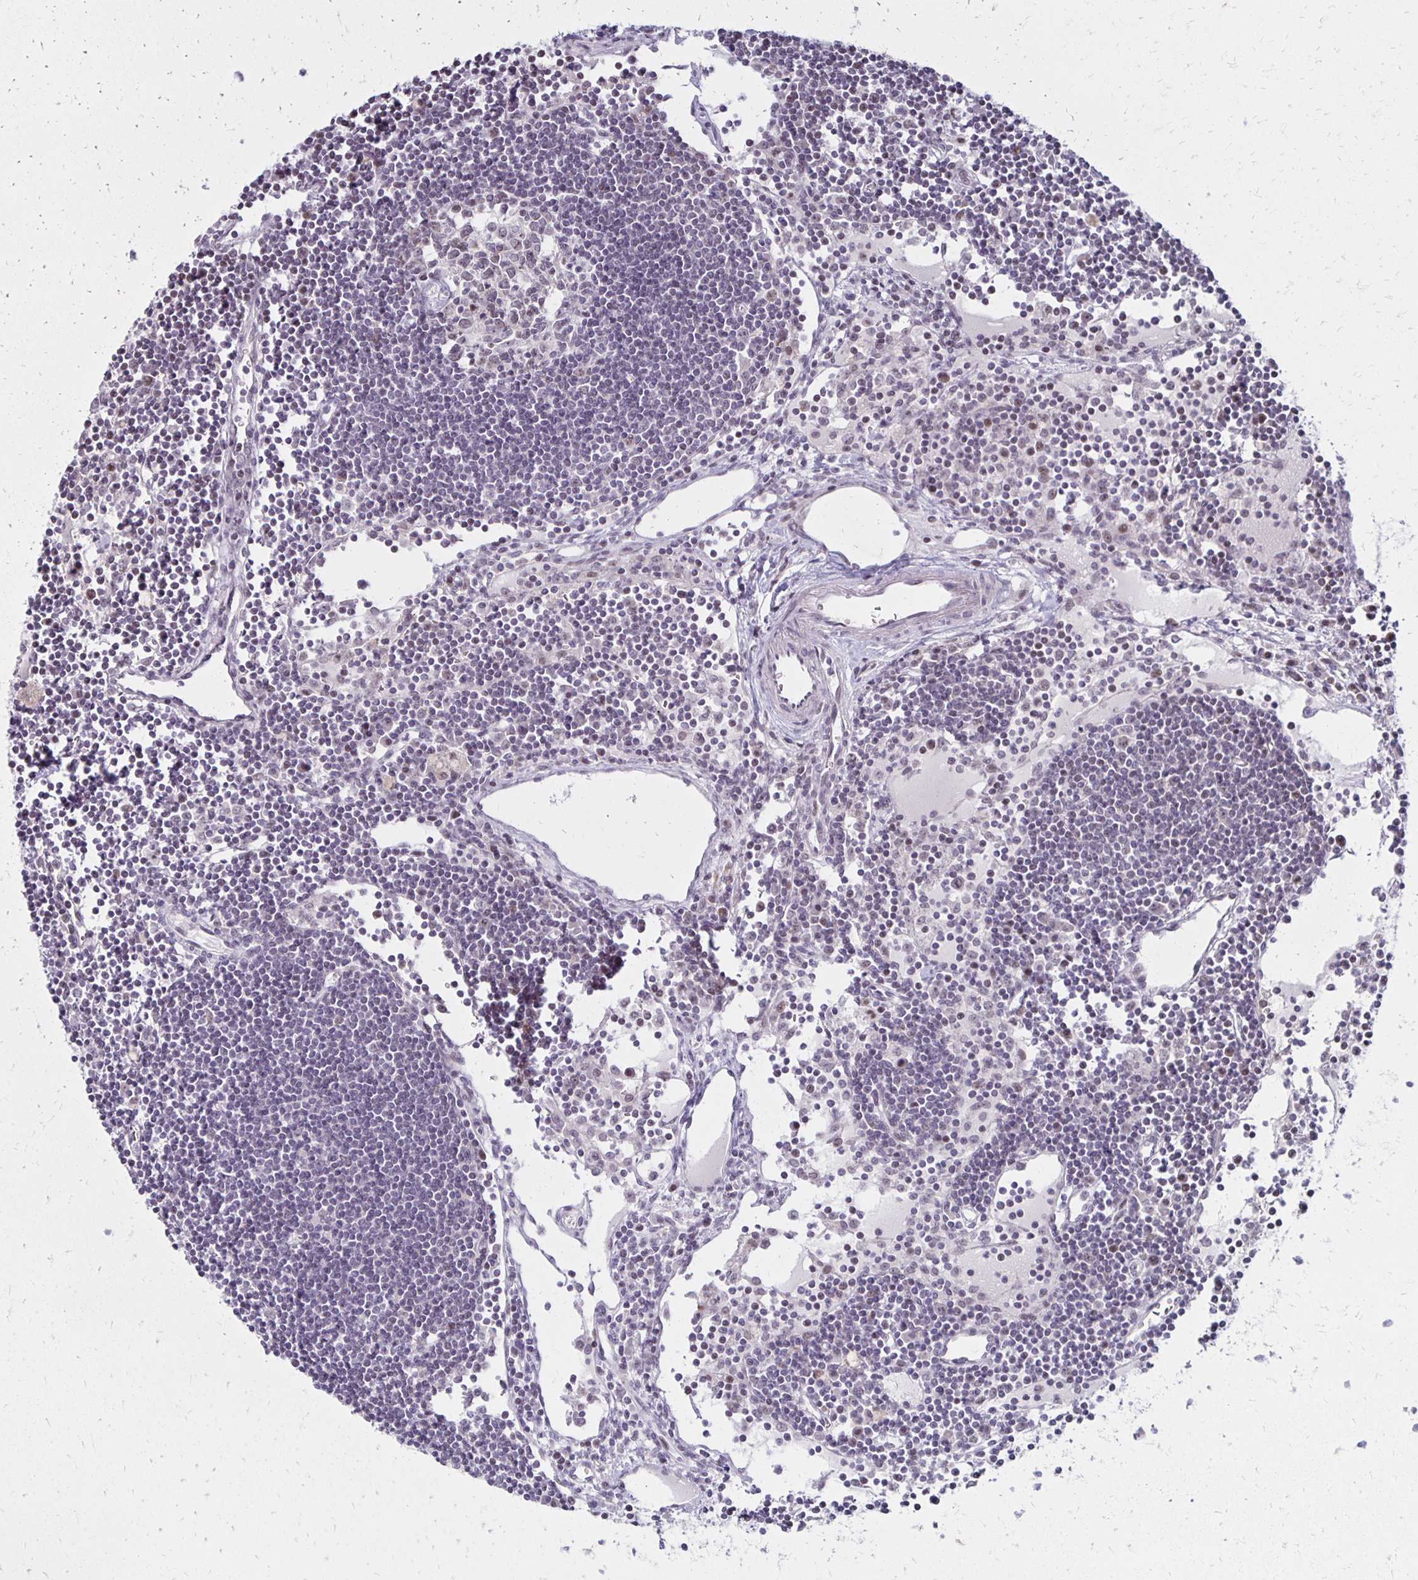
{"staining": {"intensity": "negative", "quantity": "none", "location": "none"}, "tissue": "lymph node", "cell_type": "Germinal center cells", "image_type": "normal", "snomed": [{"axis": "morphology", "description": "Normal tissue, NOS"}, {"axis": "topography", "description": "Lymph node"}], "caption": "IHC of normal human lymph node demonstrates no staining in germinal center cells. (Immunohistochemistry, brightfield microscopy, high magnification).", "gene": "DAGLA", "patient": {"sex": "female", "age": 65}}